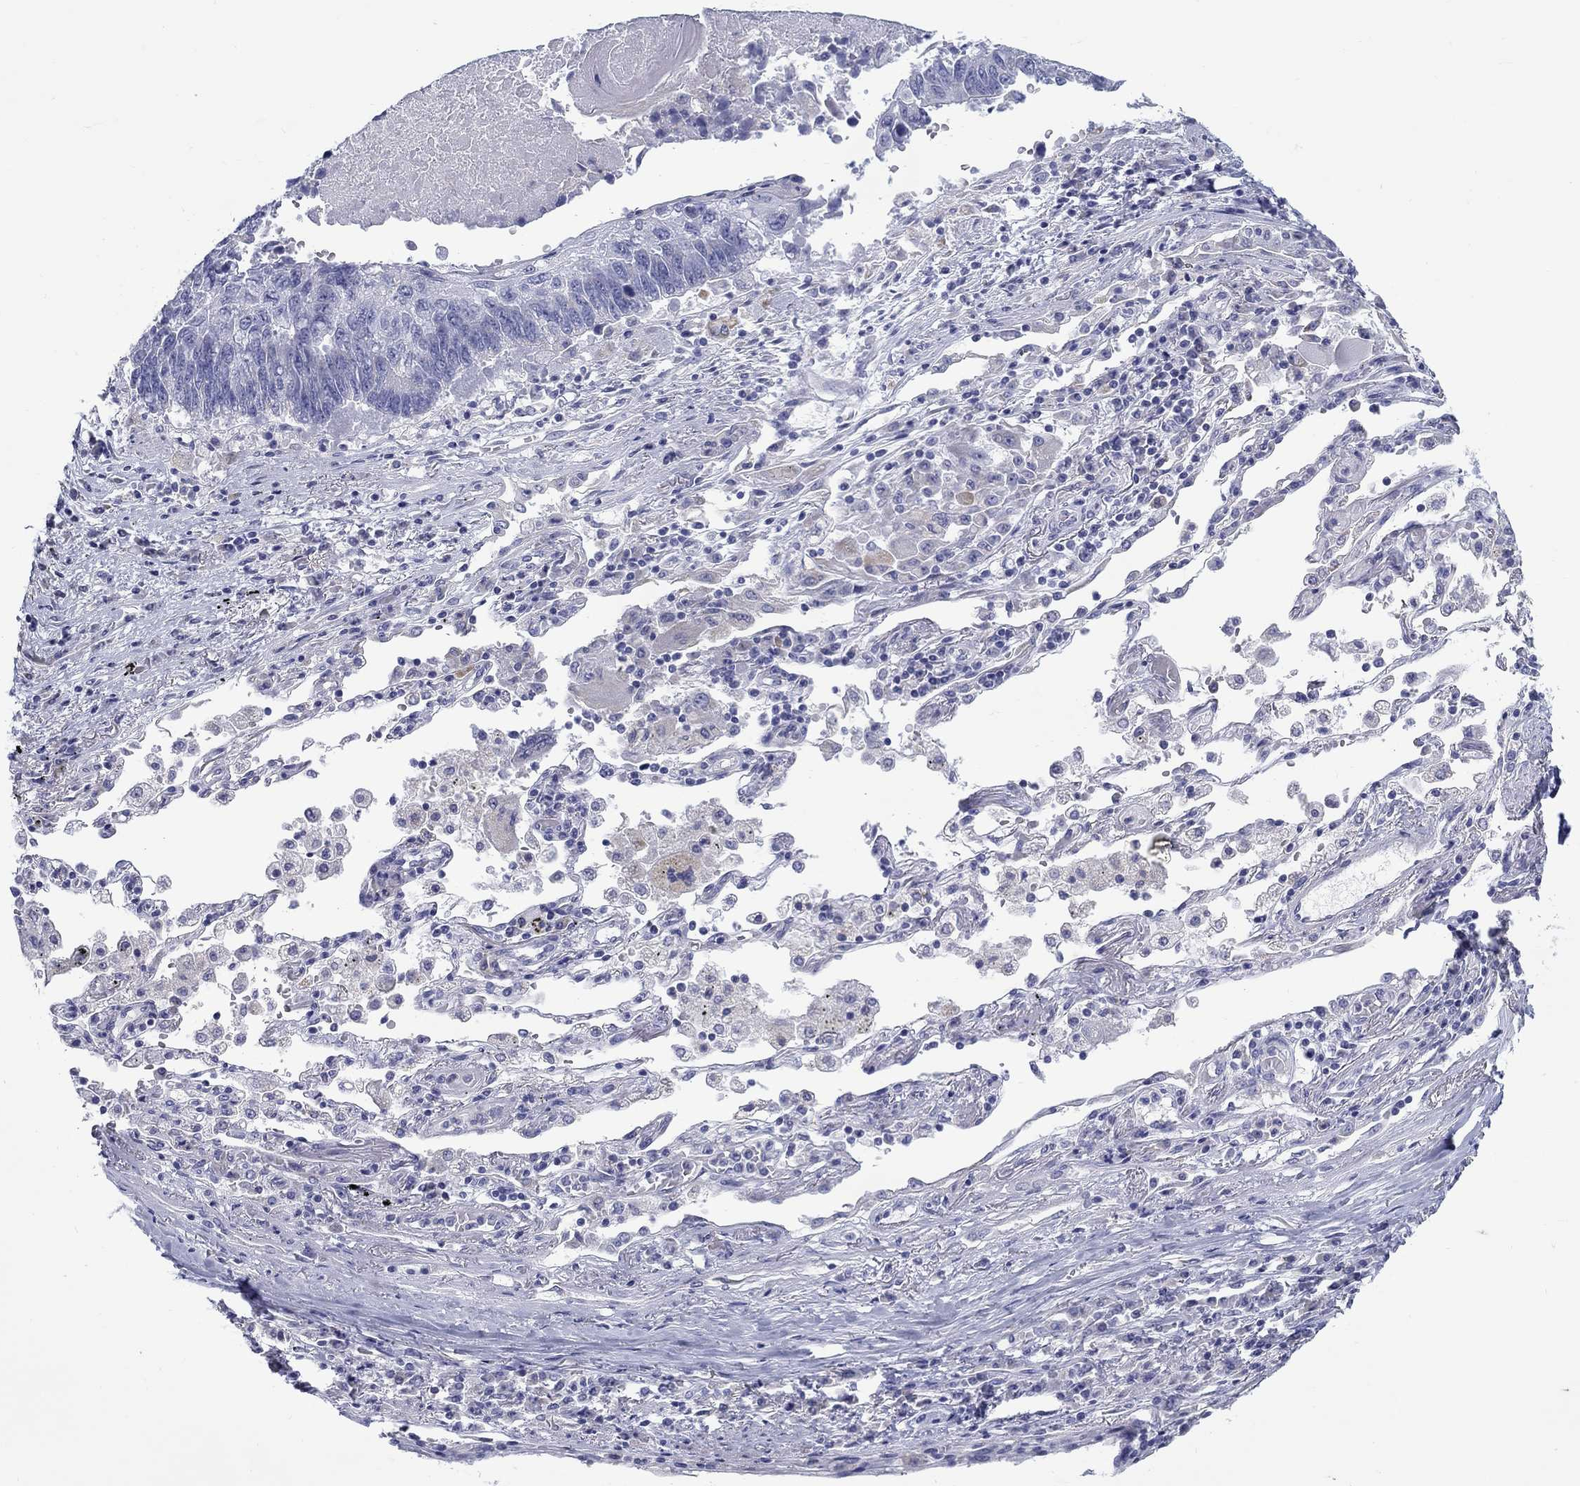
{"staining": {"intensity": "negative", "quantity": "none", "location": "none"}, "tissue": "lung cancer", "cell_type": "Tumor cells", "image_type": "cancer", "snomed": [{"axis": "morphology", "description": "Squamous cell carcinoma, NOS"}, {"axis": "topography", "description": "Lung"}], "caption": "DAB (3,3'-diaminobenzidine) immunohistochemical staining of lung squamous cell carcinoma reveals no significant staining in tumor cells.", "gene": "ABCA4", "patient": {"sex": "male", "age": 73}}